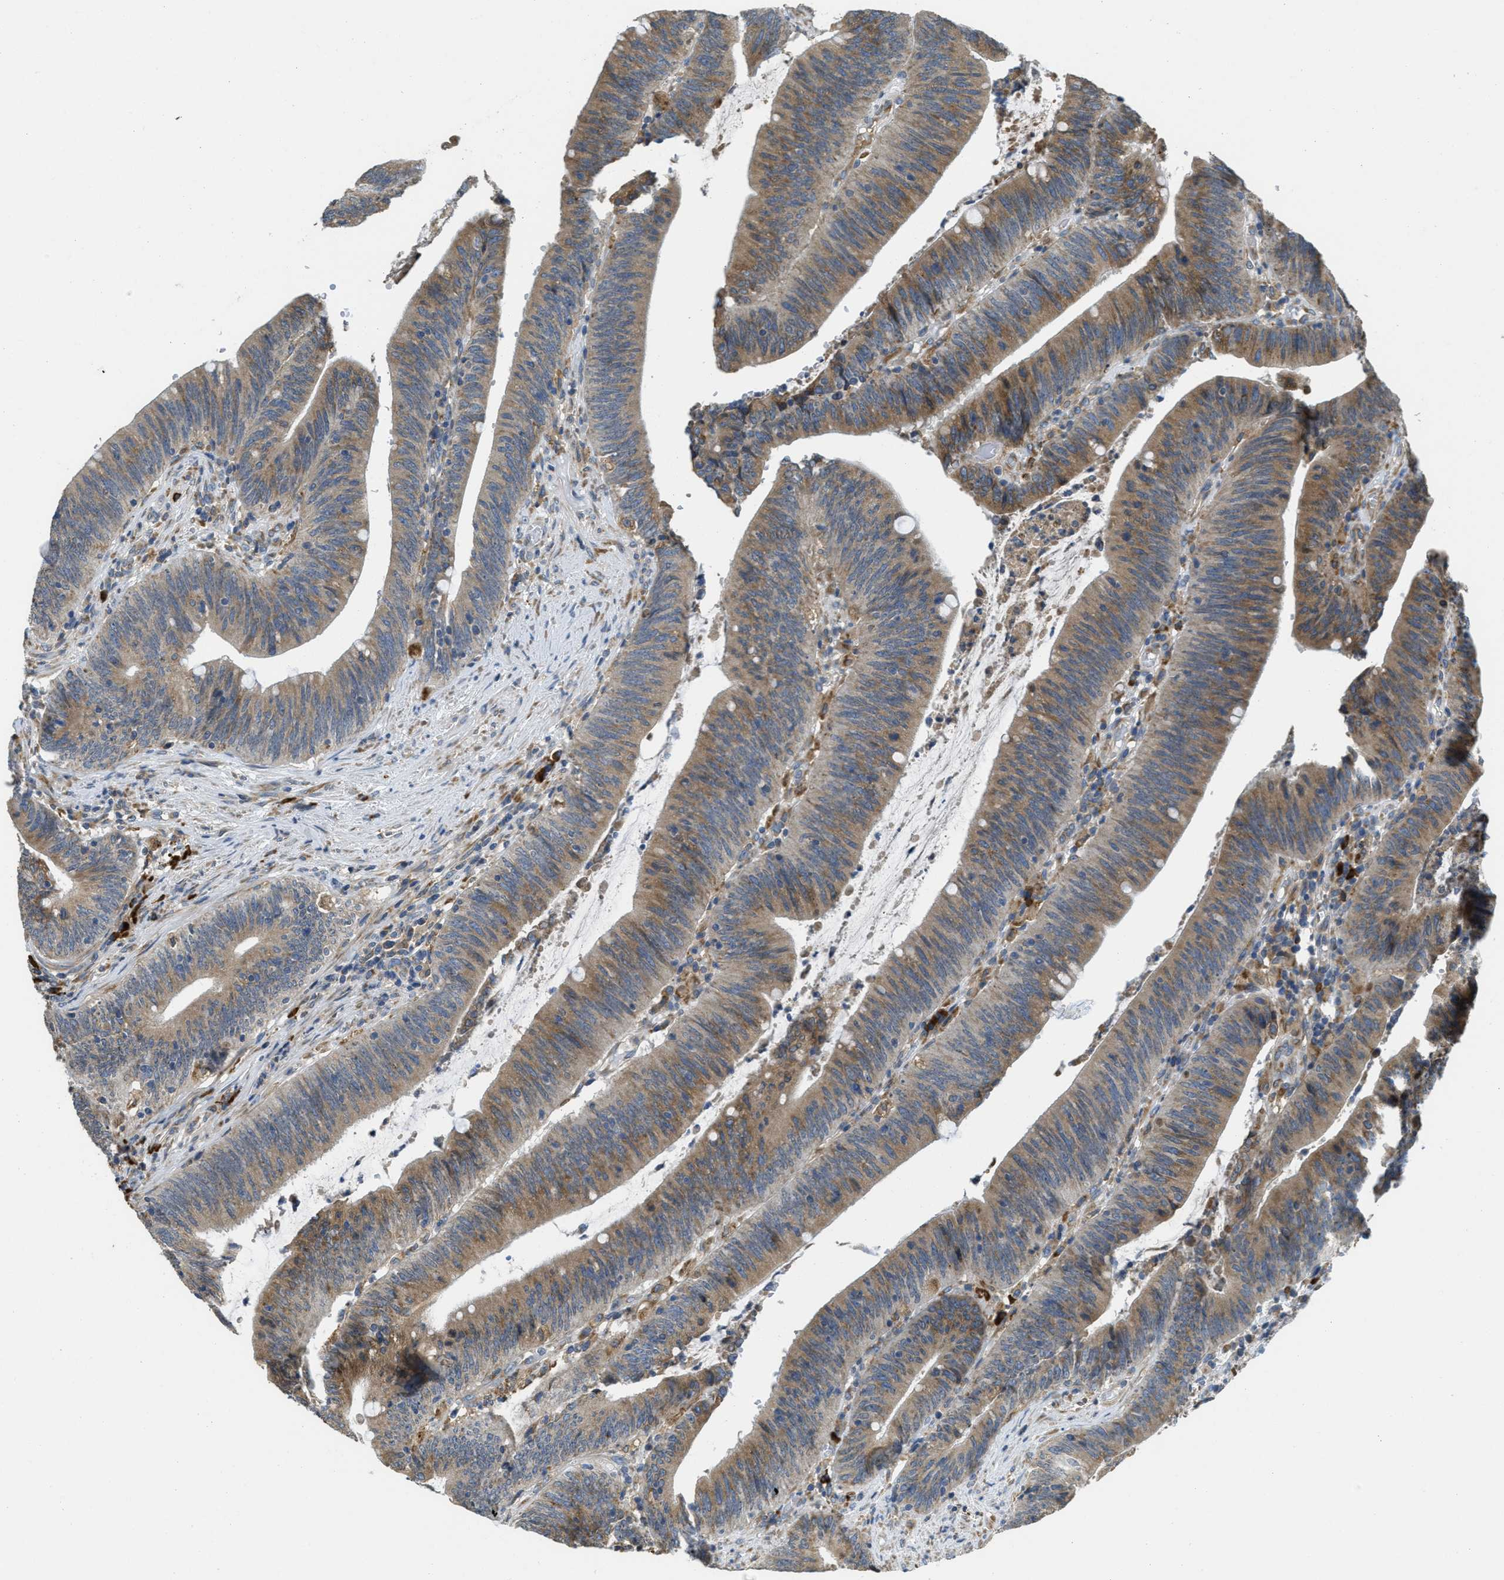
{"staining": {"intensity": "moderate", "quantity": ">75%", "location": "cytoplasmic/membranous"}, "tissue": "colorectal cancer", "cell_type": "Tumor cells", "image_type": "cancer", "snomed": [{"axis": "morphology", "description": "Normal tissue, NOS"}, {"axis": "morphology", "description": "Adenocarcinoma, NOS"}, {"axis": "topography", "description": "Rectum"}], "caption": "Tumor cells show moderate cytoplasmic/membranous staining in about >75% of cells in adenocarcinoma (colorectal).", "gene": "SSR1", "patient": {"sex": "female", "age": 66}}